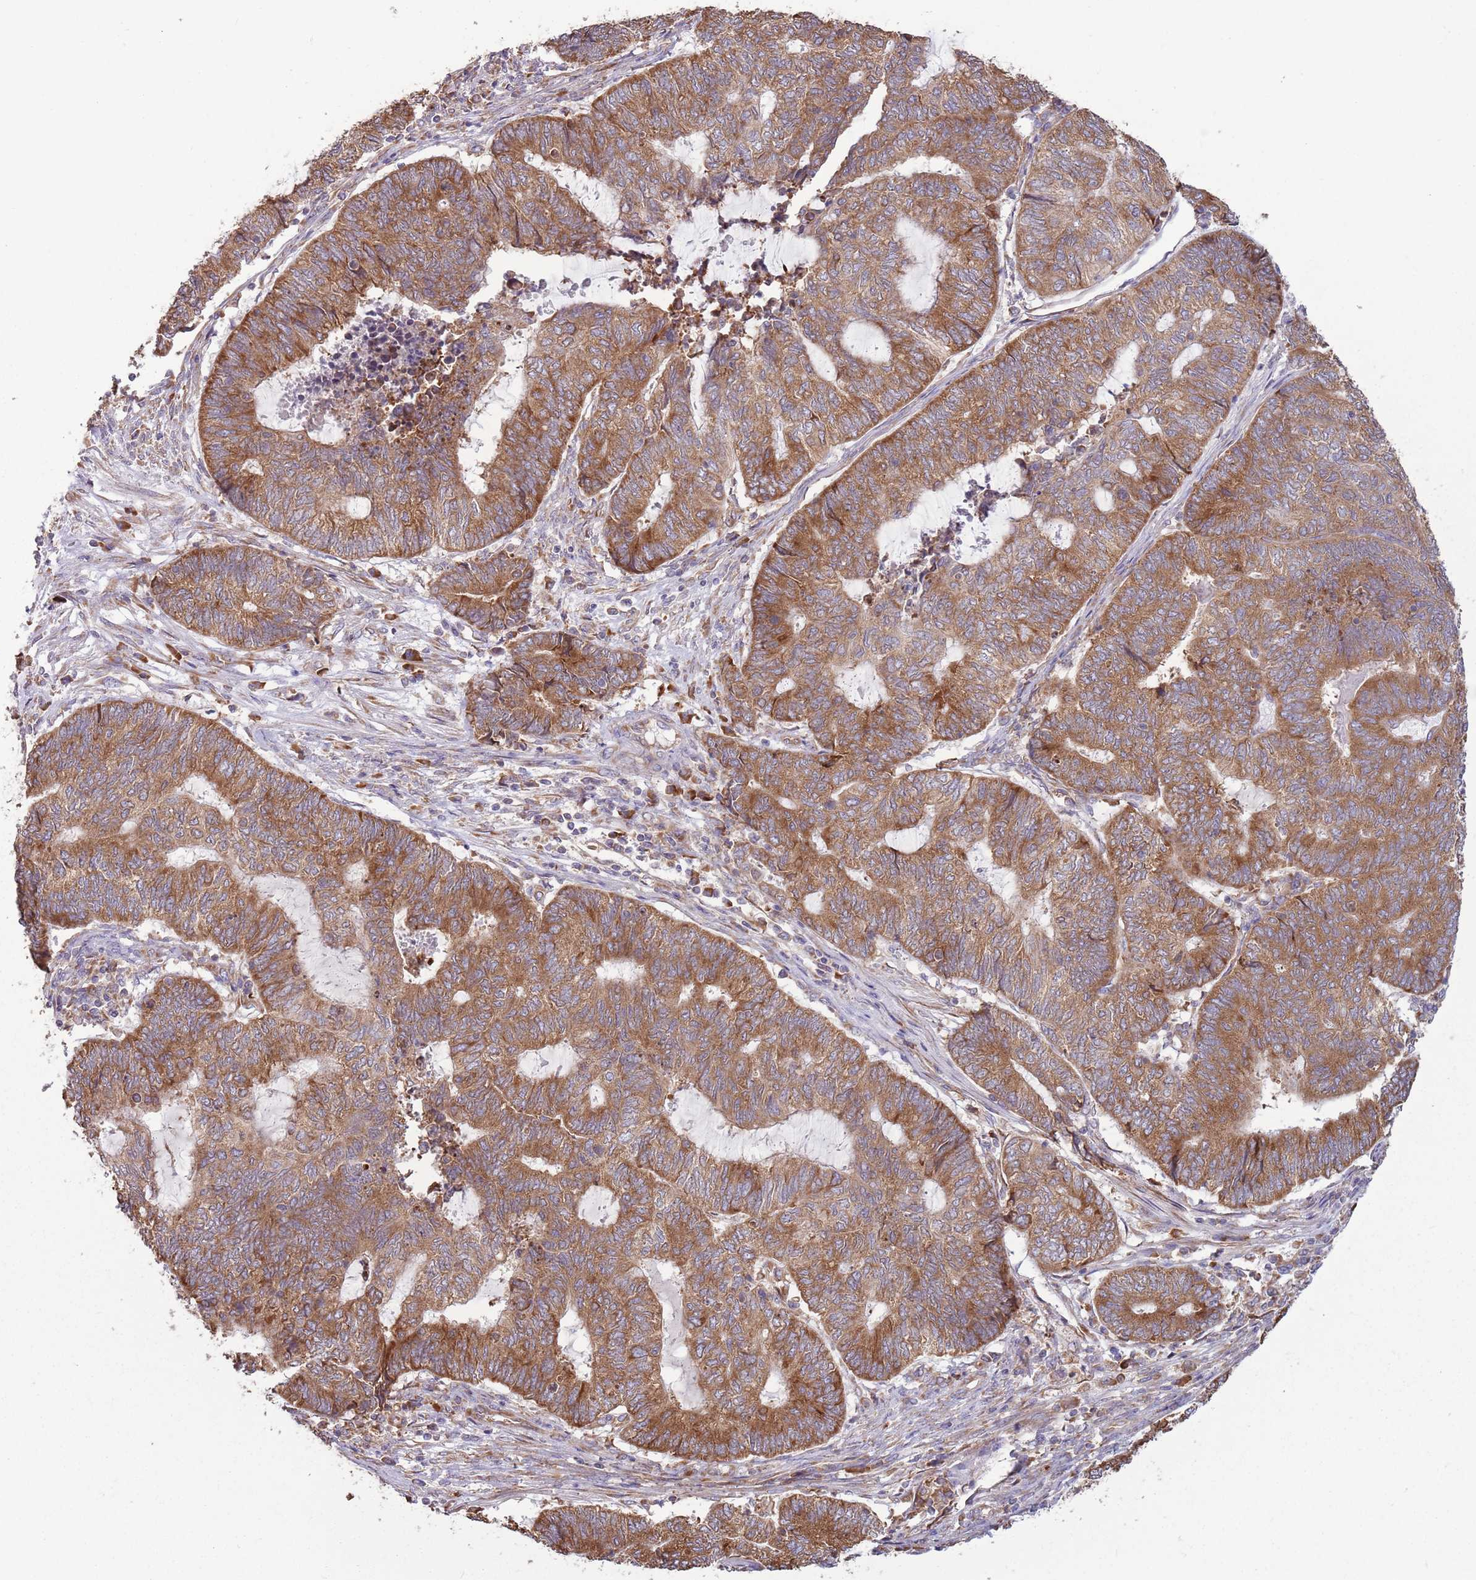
{"staining": {"intensity": "moderate", "quantity": ">75%", "location": "cytoplasmic/membranous"}, "tissue": "endometrial cancer", "cell_type": "Tumor cells", "image_type": "cancer", "snomed": [{"axis": "morphology", "description": "Adenocarcinoma, NOS"}, {"axis": "topography", "description": "Uterus"}, {"axis": "topography", "description": "Endometrium"}], "caption": "Immunohistochemical staining of human adenocarcinoma (endometrial) displays medium levels of moderate cytoplasmic/membranous protein expression in approximately >75% of tumor cells. Using DAB (brown) and hematoxylin (blue) stains, captured at high magnification using brightfield microscopy.", "gene": "RPL17-C18orf32", "patient": {"sex": "female", "age": 70}}